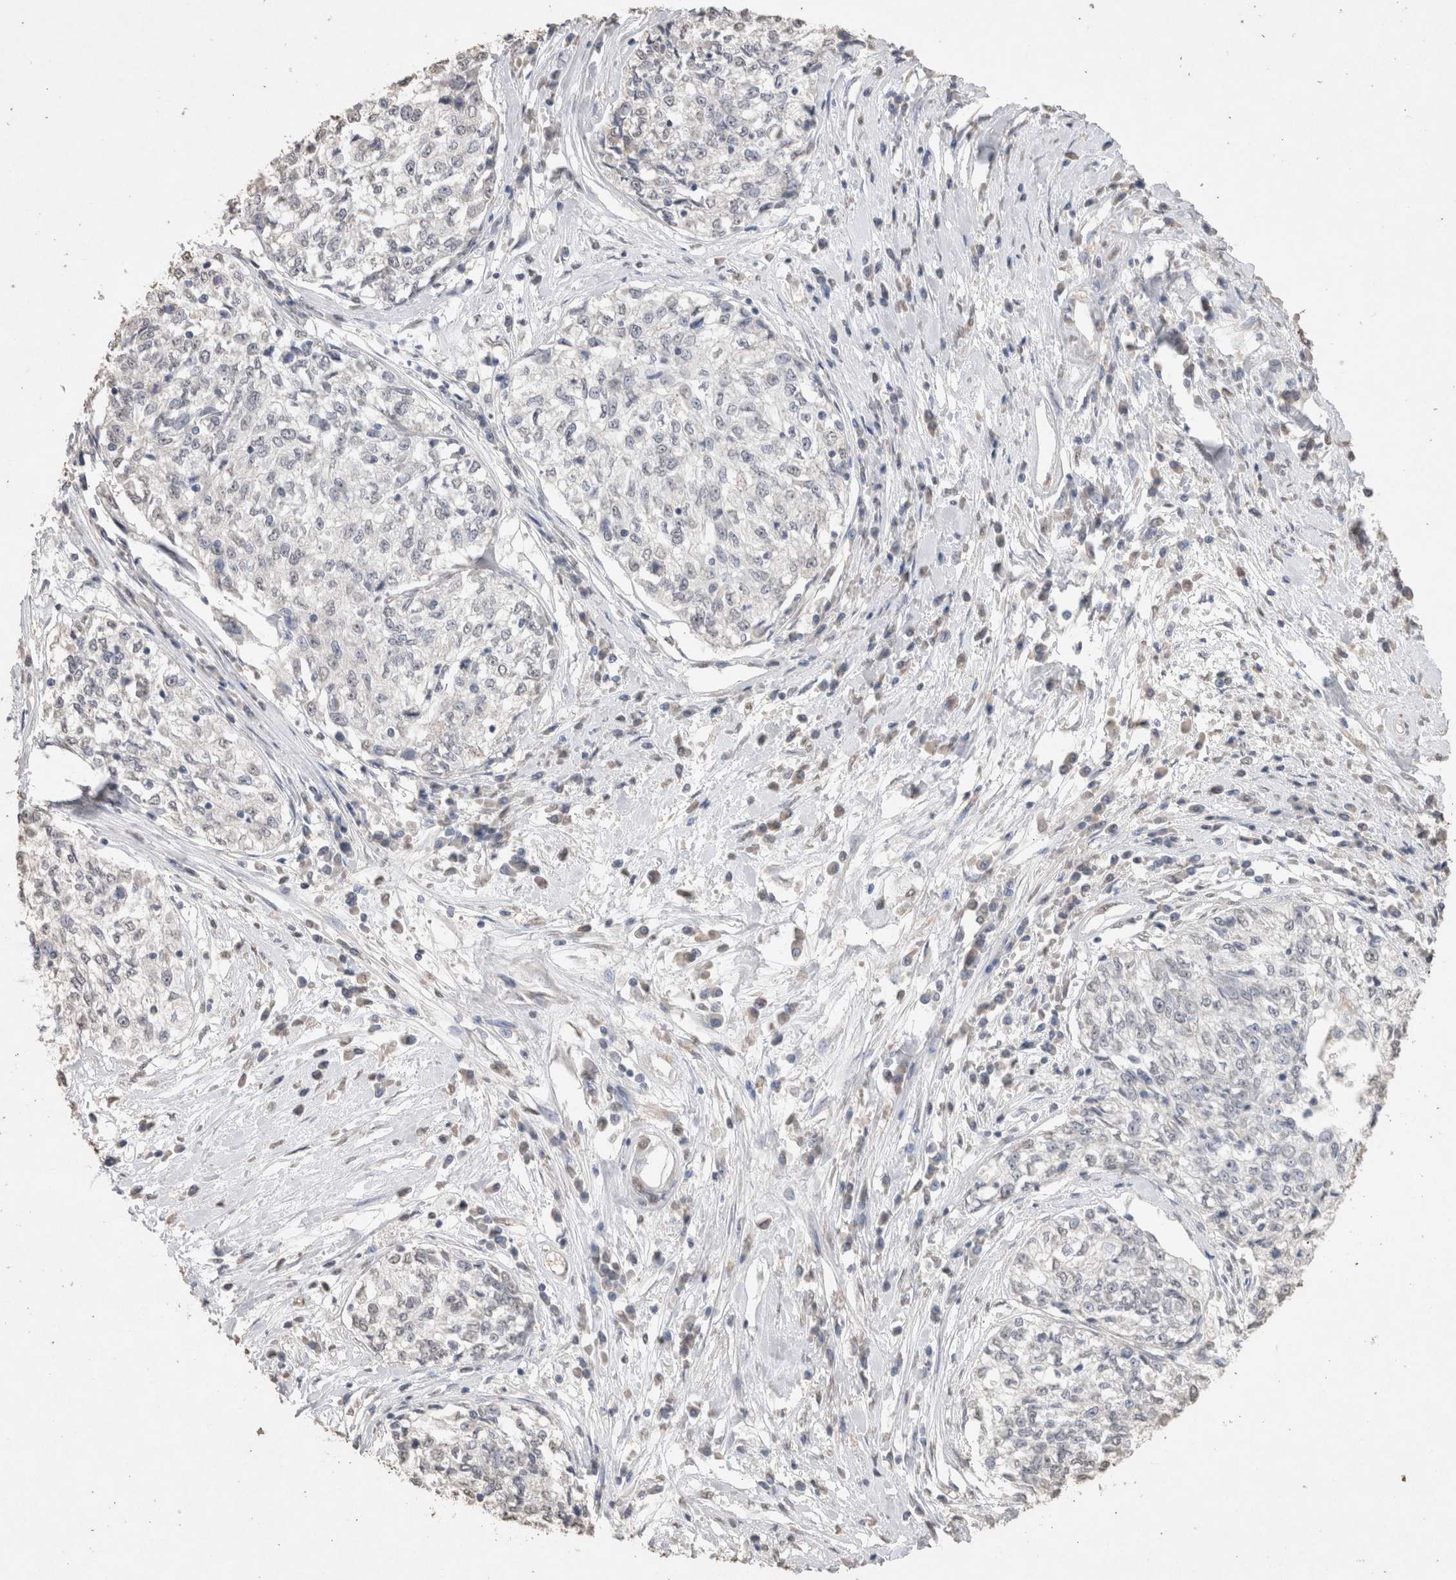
{"staining": {"intensity": "negative", "quantity": "none", "location": "none"}, "tissue": "cervical cancer", "cell_type": "Tumor cells", "image_type": "cancer", "snomed": [{"axis": "morphology", "description": "Squamous cell carcinoma, NOS"}, {"axis": "topography", "description": "Cervix"}], "caption": "Immunohistochemistry (IHC) photomicrograph of neoplastic tissue: cervical cancer stained with DAB (3,3'-diaminobenzidine) reveals no significant protein expression in tumor cells.", "gene": "LGALS2", "patient": {"sex": "female", "age": 57}}